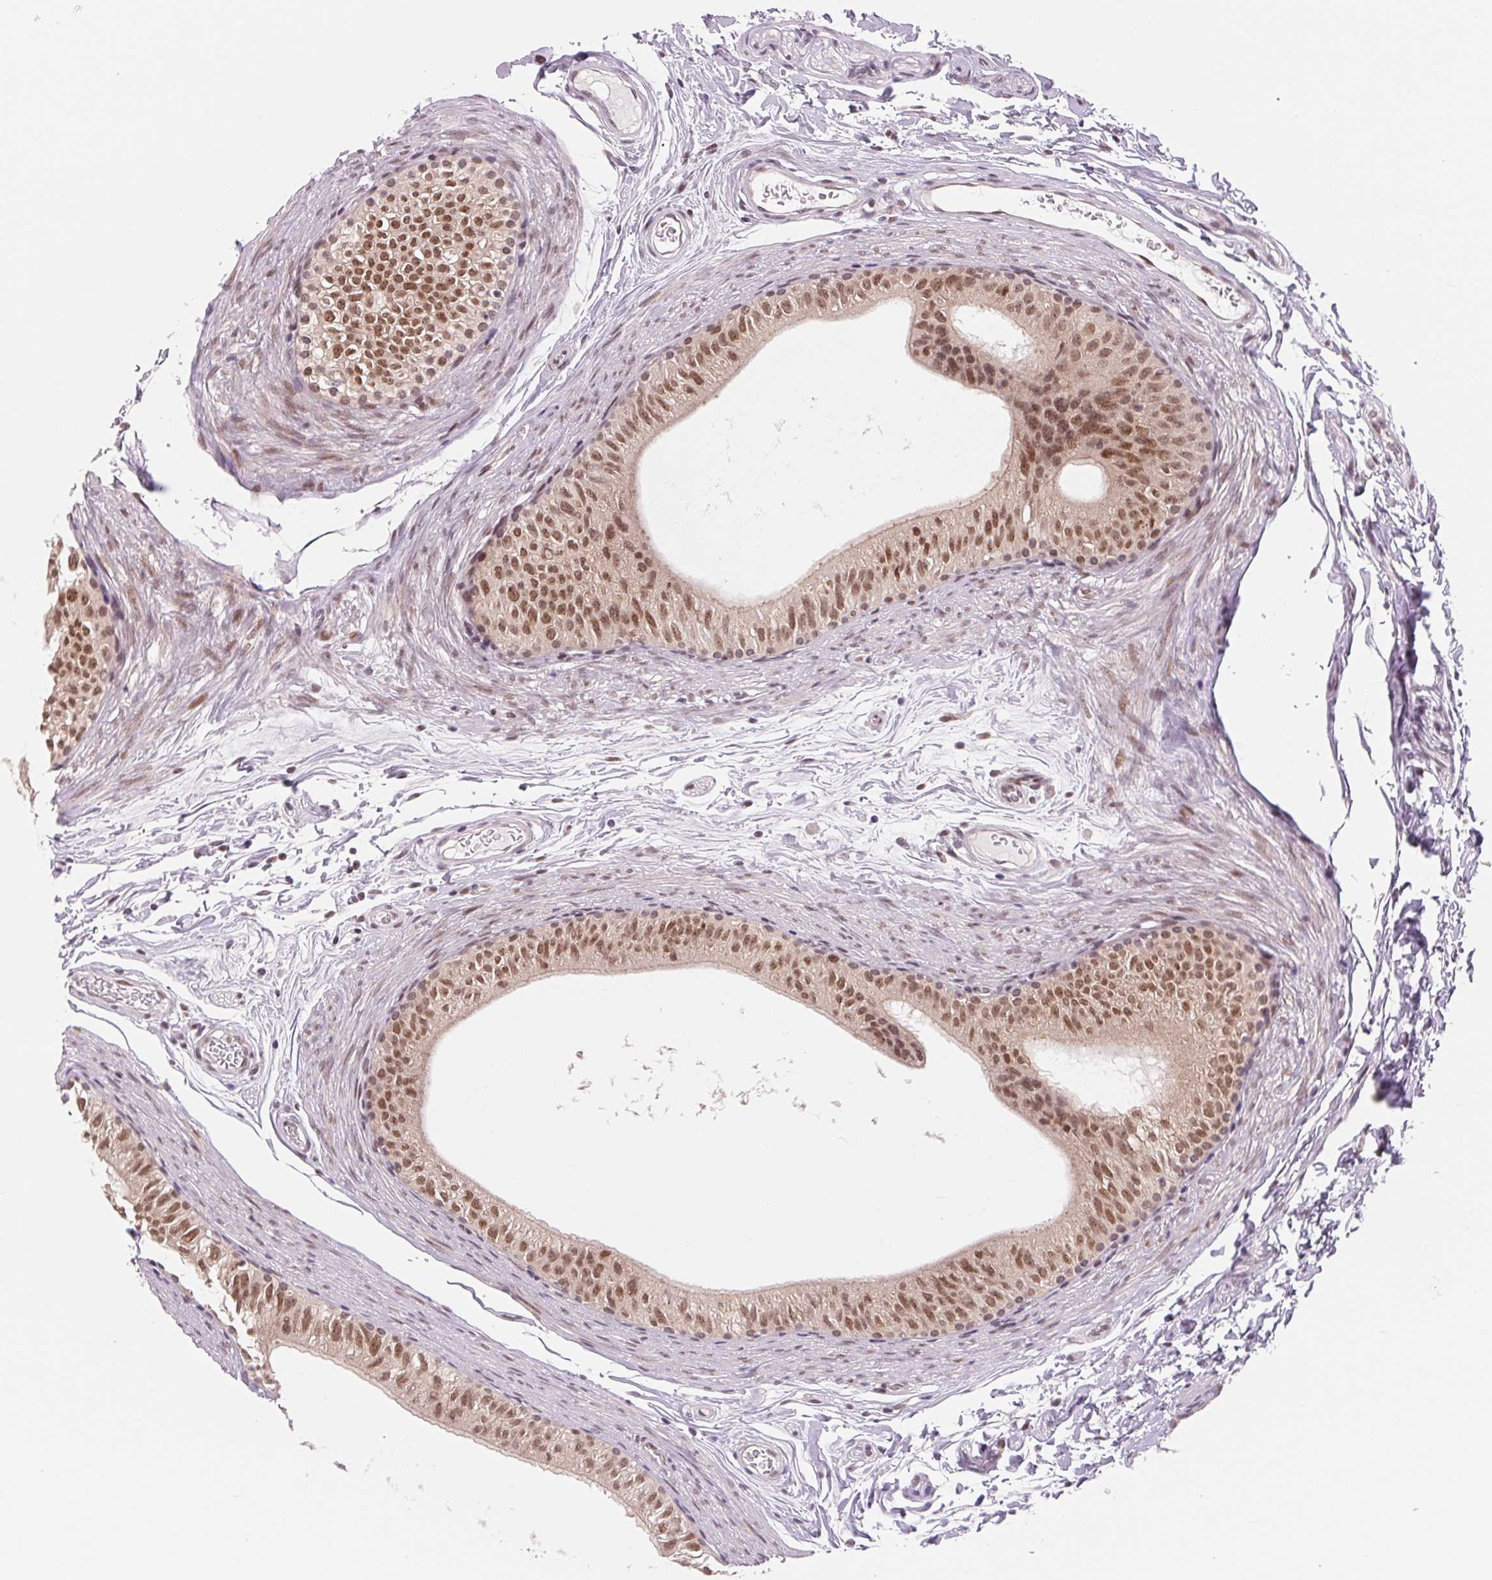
{"staining": {"intensity": "moderate", "quantity": ">75%", "location": "nuclear"}, "tissue": "epididymis", "cell_type": "Glandular cells", "image_type": "normal", "snomed": [{"axis": "morphology", "description": "Normal tissue, NOS"}, {"axis": "topography", "description": "Epididymis"}], "caption": "Immunohistochemical staining of unremarkable human epididymis reveals moderate nuclear protein staining in about >75% of glandular cells.", "gene": "DNAJB6", "patient": {"sex": "male", "age": 36}}